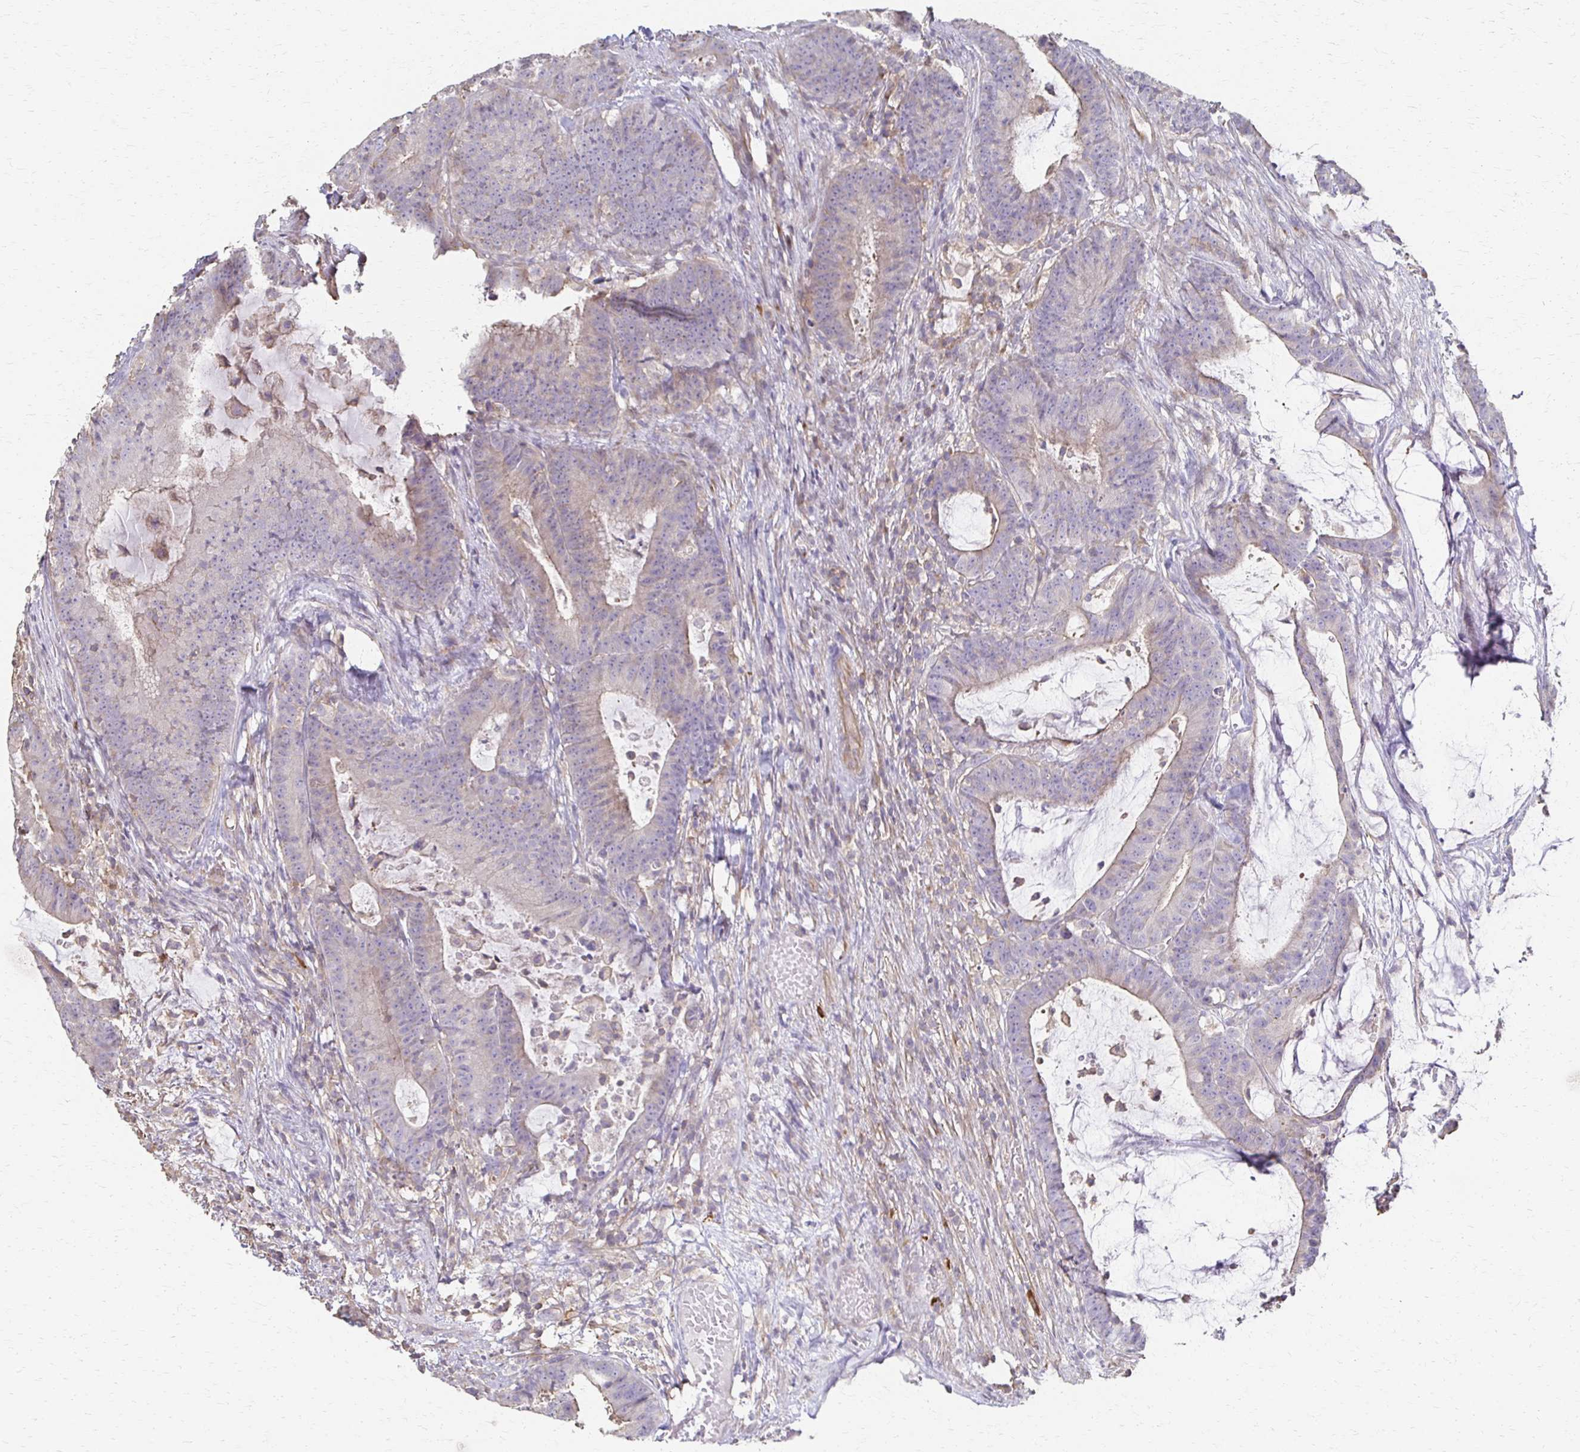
{"staining": {"intensity": "weak", "quantity": "25%-75%", "location": "cytoplasmic/membranous"}, "tissue": "colorectal cancer", "cell_type": "Tumor cells", "image_type": "cancer", "snomed": [{"axis": "morphology", "description": "Adenocarcinoma, NOS"}, {"axis": "topography", "description": "Colon"}], "caption": "Immunohistochemistry of human colorectal cancer demonstrates low levels of weak cytoplasmic/membranous expression in approximately 25%-75% of tumor cells.", "gene": "C1QTNF7", "patient": {"sex": "female", "age": 78}}